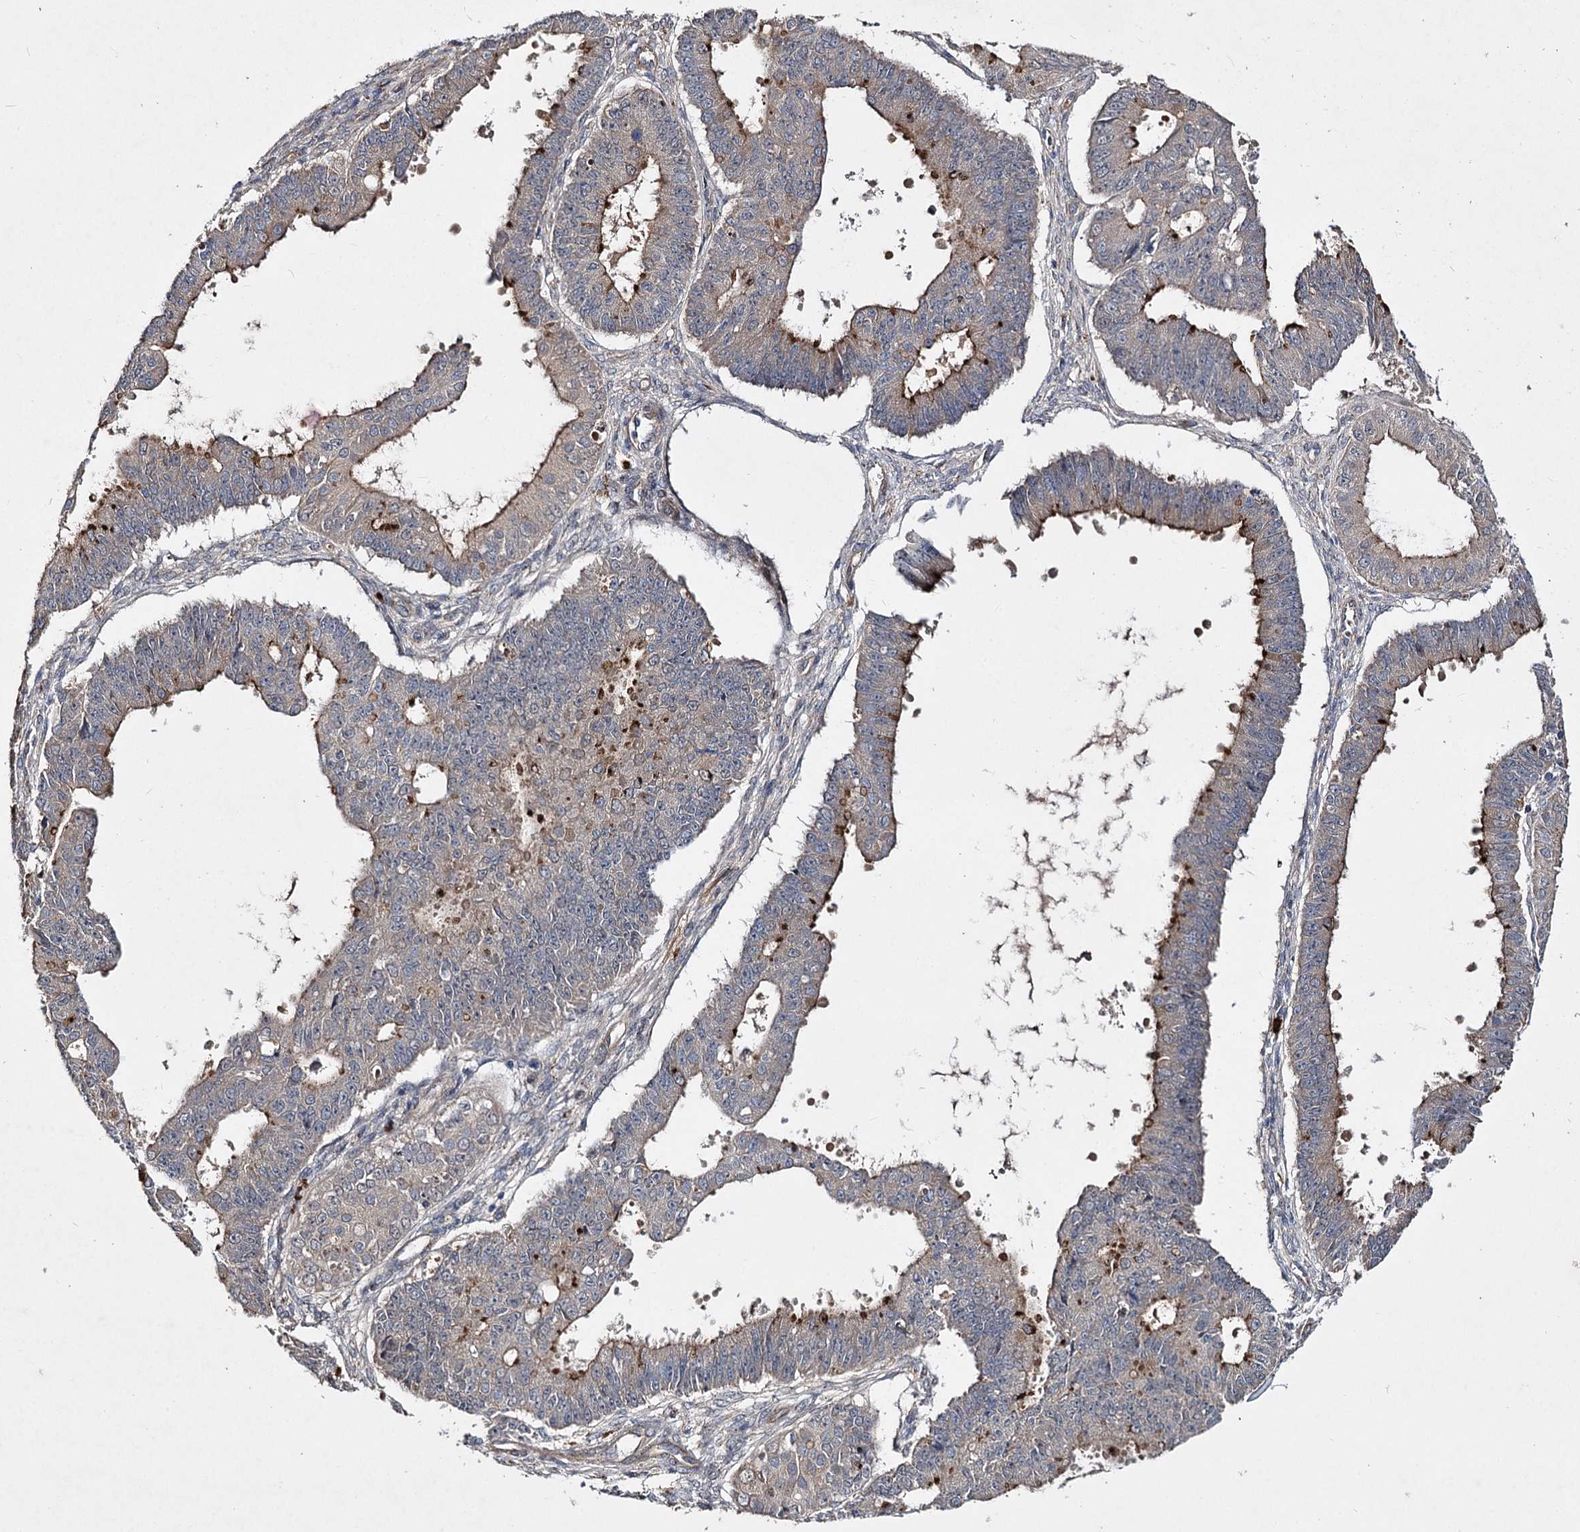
{"staining": {"intensity": "moderate", "quantity": "<25%", "location": "cytoplasmic/membranous"}, "tissue": "ovarian cancer", "cell_type": "Tumor cells", "image_type": "cancer", "snomed": [{"axis": "morphology", "description": "Carcinoma, endometroid"}, {"axis": "topography", "description": "Appendix"}, {"axis": "topography", "description": "Ovary"}], "caption": "Human ovarian cancer (endometroid carcinoma) stained for a protein (brown) shows moderate cytoplasmic/membranous positive positivity in approximately <25% of tumor cells.", "gene": "MINDY3", "patient": {"sex": "female", "age": 42}}